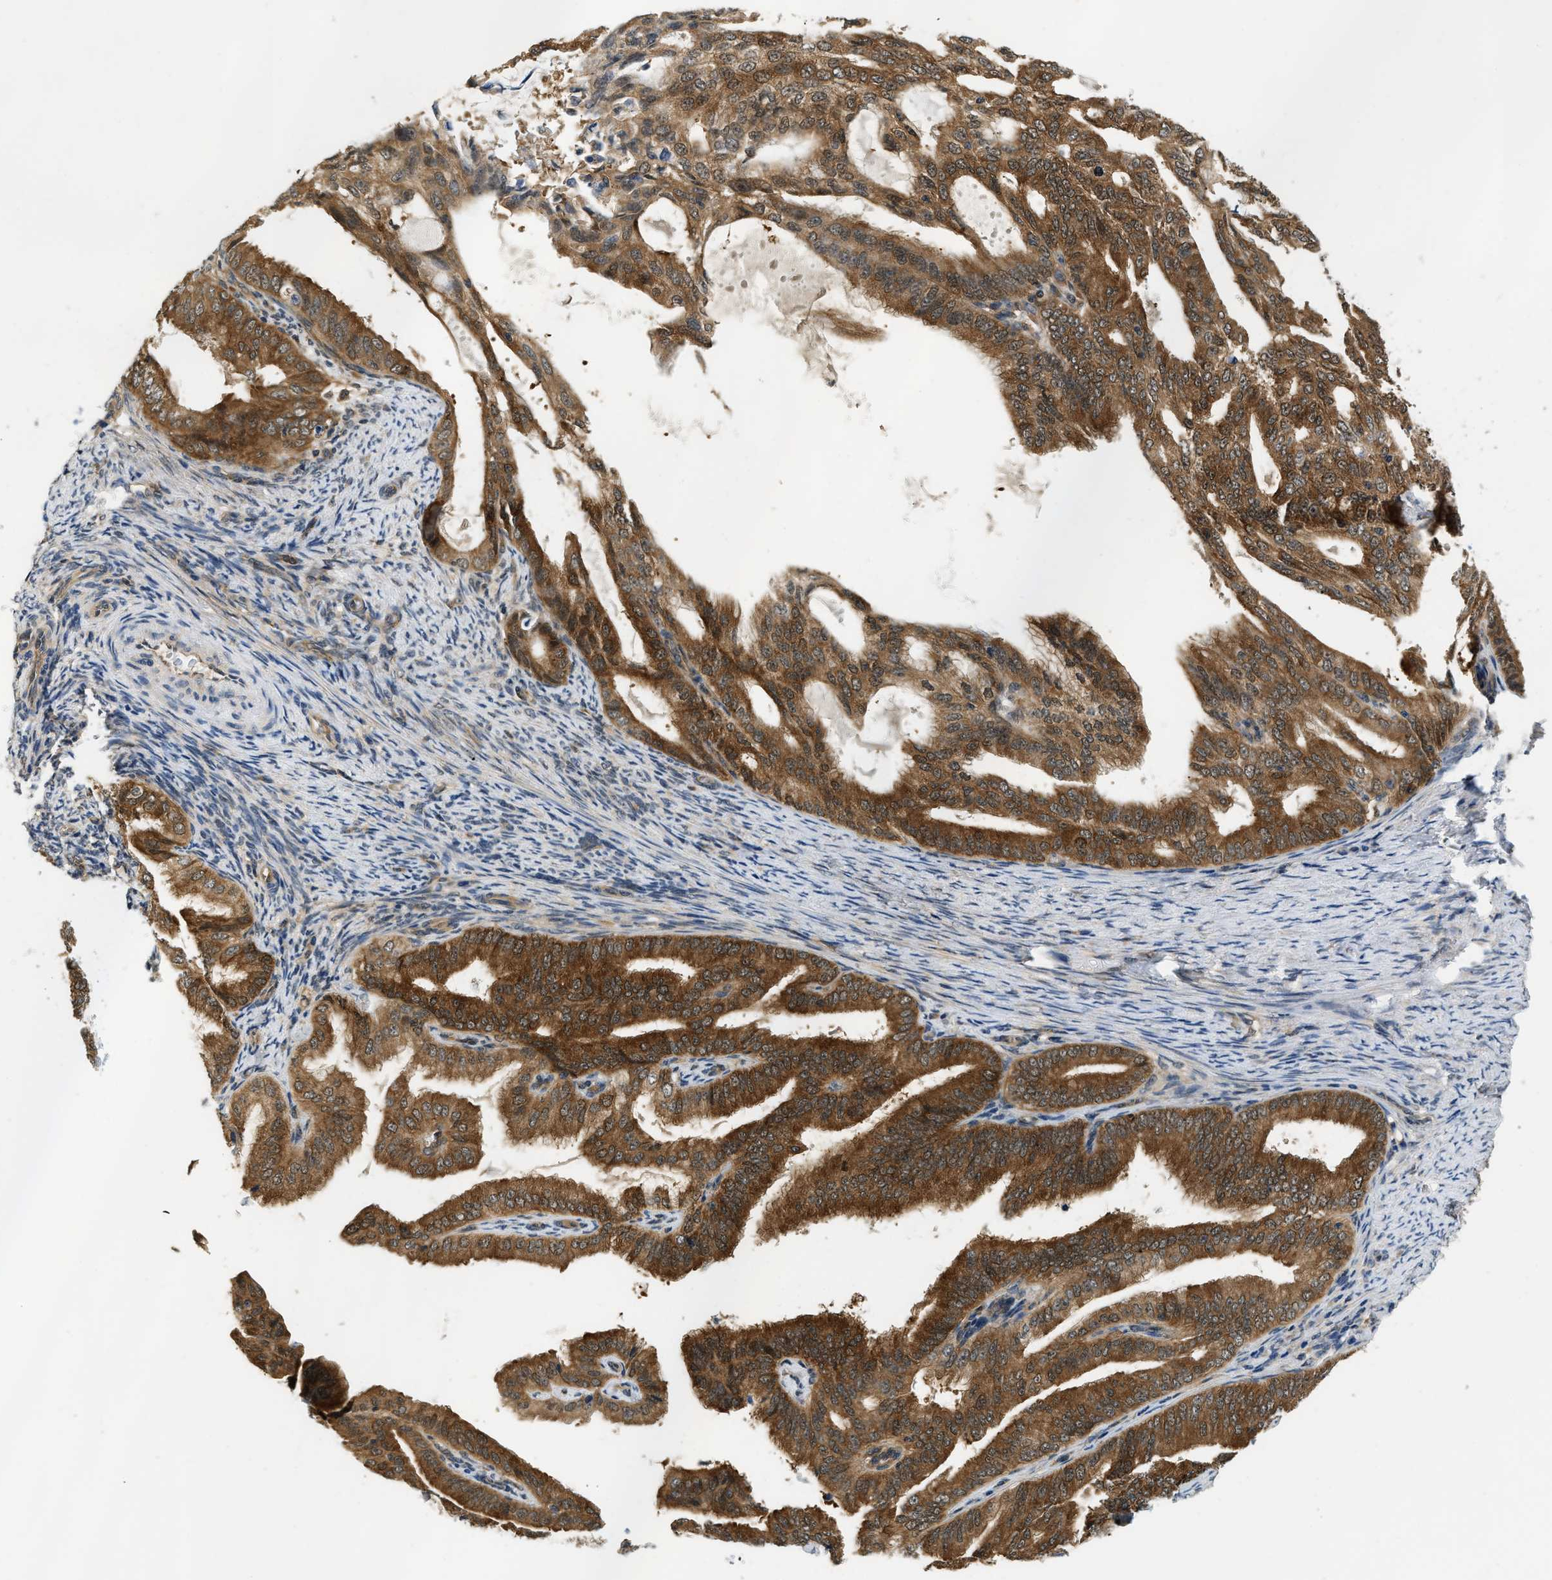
{"staining": {"intensity": "strong", "quantity": ">75%", "location": "cytoplasmic/membranous,nuclear"}, "tissue": "endometrial cancer", "cell_type": "Tumor cells", "image_type": "cancer", "snomed": [{"axis": "morphology", "description": "Adenocarcinoma, NOS"}, {"axis": "topography", "description": "Endometrium"}], "caption": "DAB immunohistochemical staining of endometrial adenocarcinoma demonstrates strong cytoplasmic/membranous and nuclear protein staining in about >75% of tumor cells.", "gene": "EIF4EBP2", "patient": {"sex": "female", "age": 58}}